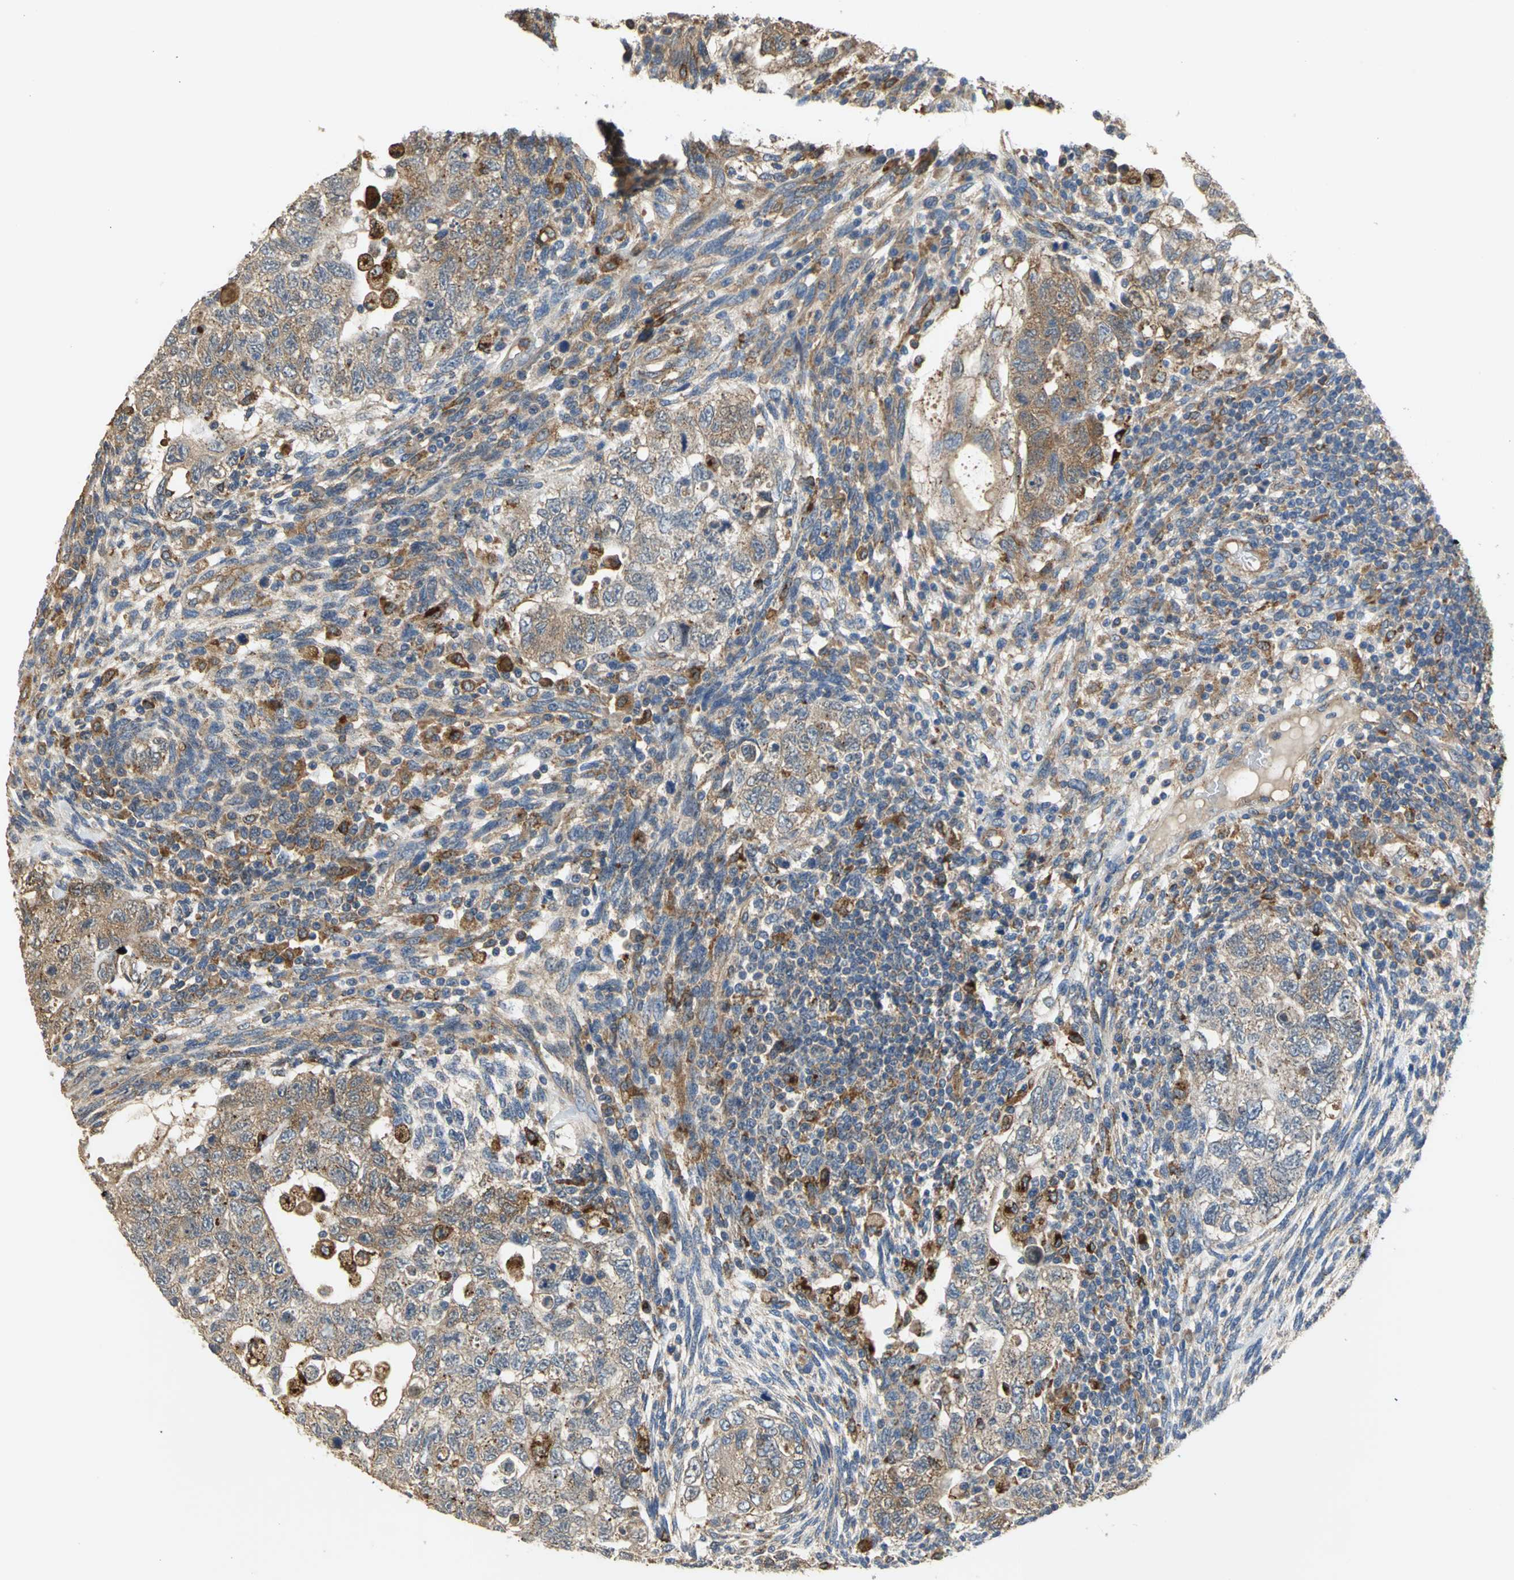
{"staining": {"intensity": "moderate", "quantity": ">75%", "location": "cytoplasmic/membranous"}, "tissue": "testis cancer", "cell_type": "Tumor cells", "image_type": "cancer", "snomed": [{"axis": "morphology", "description": "Normal tissue, NOS"}, {"axis": "morphology", "description": "Carcinoma, Embryonal, NOS"}, {"axis": "topography", "description": "Testis"}], "caption": "An image showing moderate cytoplasmic/membranous positivity in approximately >75% of tumor cells in testis cancer, as visualized by brown immunohistochemical staining.", "gene": "DIAPH2", "patient": {"sex": "male", "age": 36}}